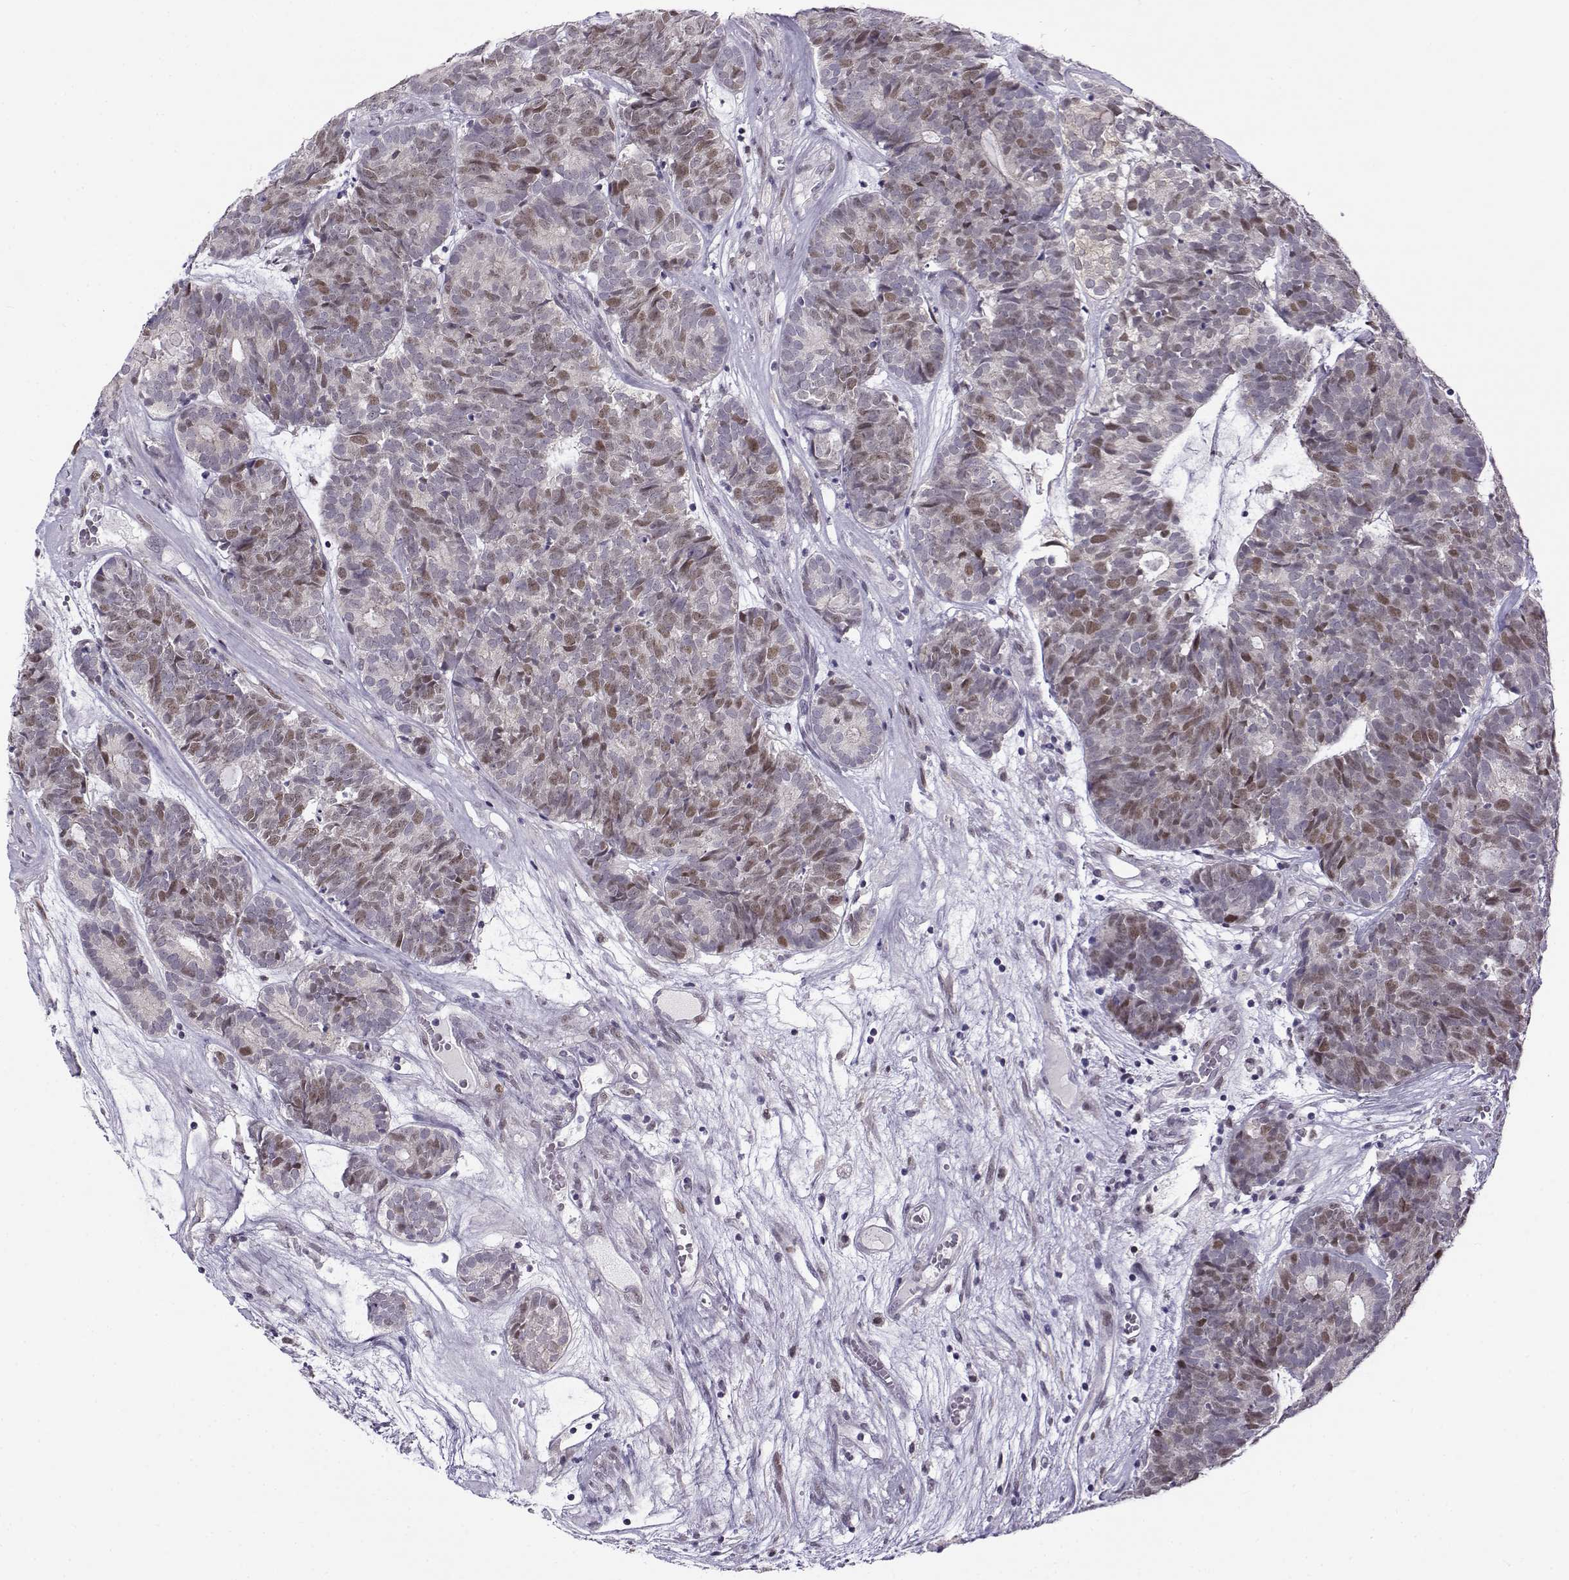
{"staining": {"intensity": "weak", "quantity": "25%-75%", "location": "nuclear"}, "tissue": "head and neck cancer", "cell_type": "Tumor cells", "image_type": "cancer", "snomed": [{"axis": "morphology", "description": "Adenocarcinoma, NOS"}, {"axis": "topography", "description": "Head-Neck"}], "caption": "Human head and neck cancer stained for a protein (brown) demonstrates weak nuclear positive positivity in about 25%-75% of tumor cells.", "gene": "BACH1", "patient": {"sex": "female", "age": 81}}